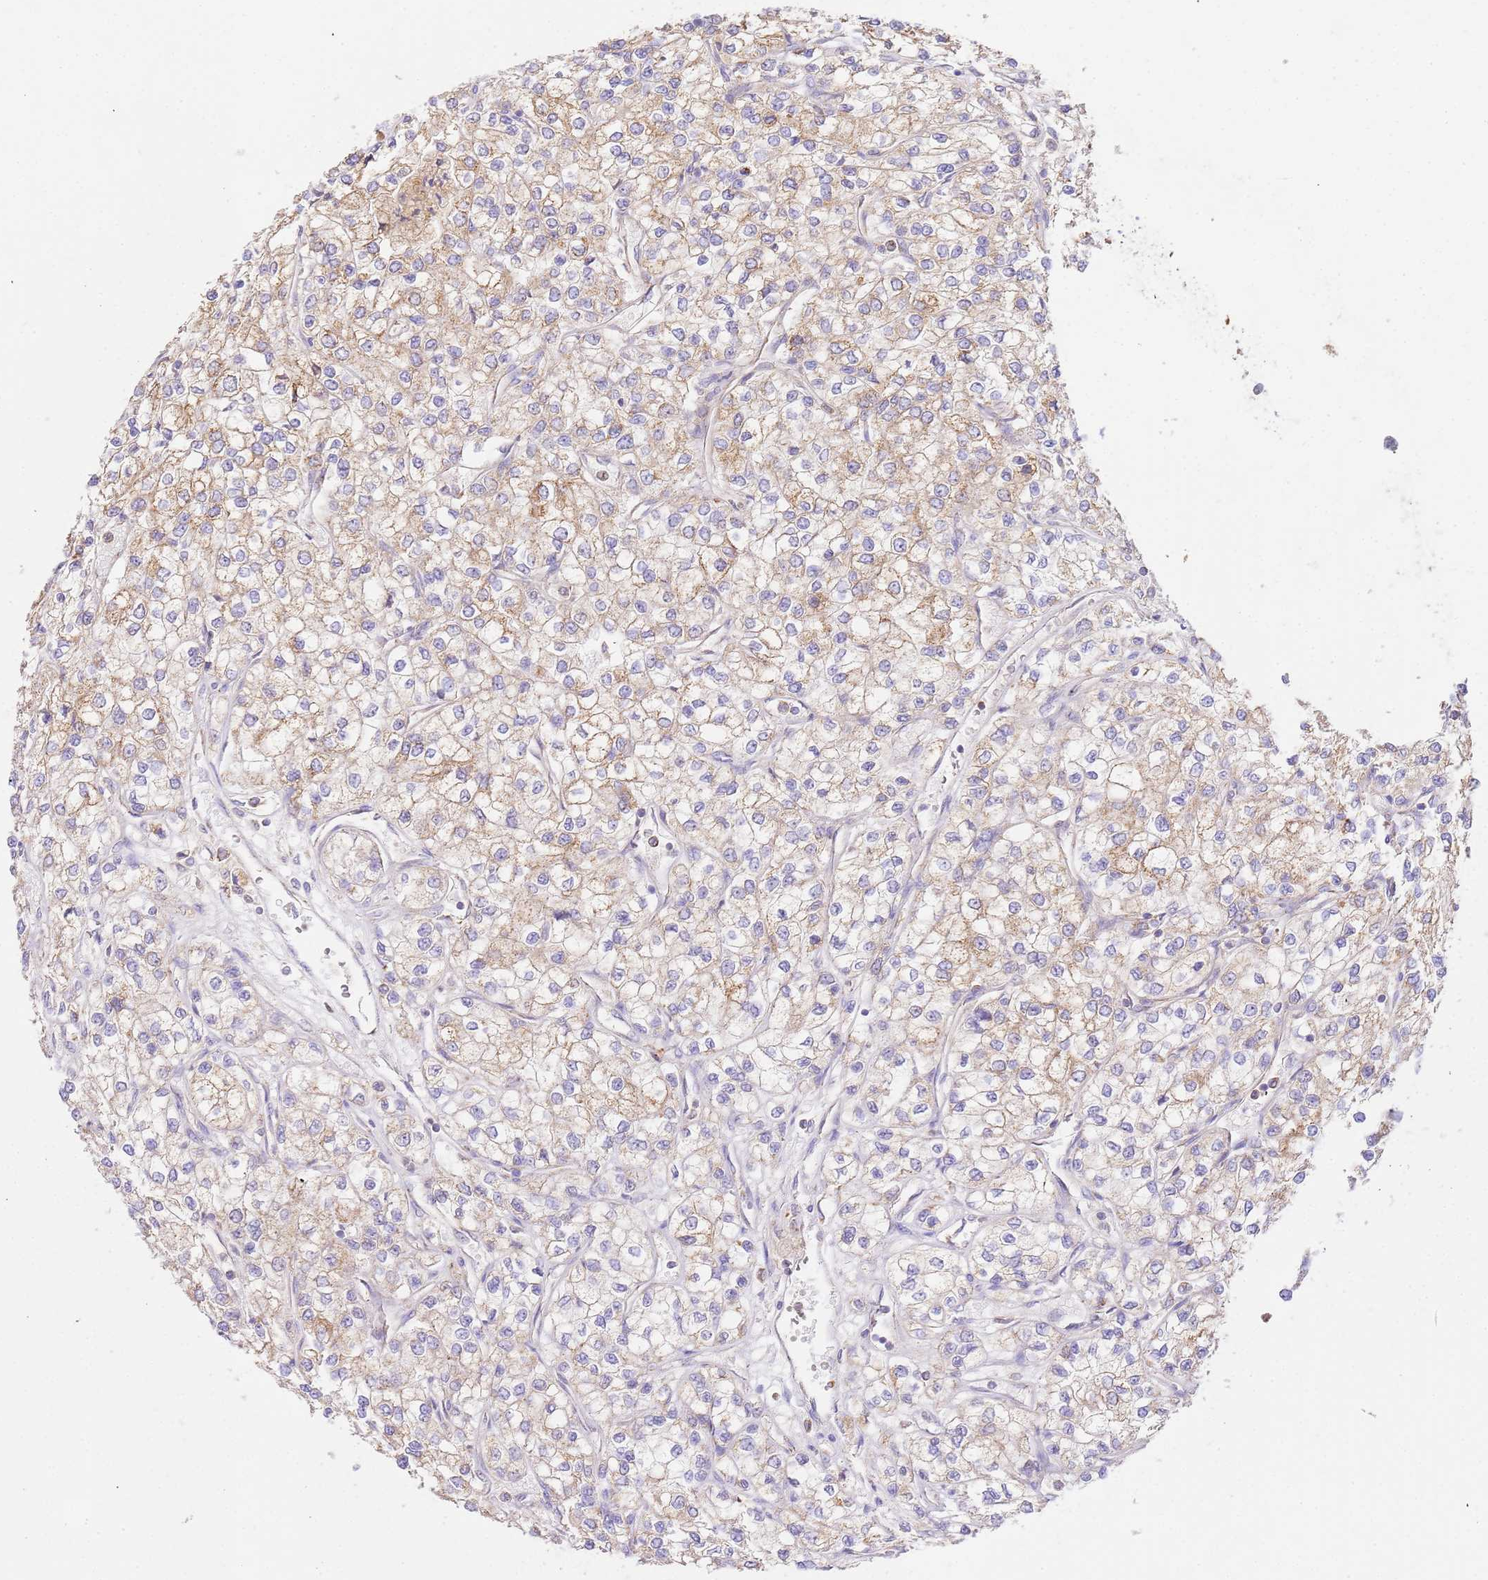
{"staining": {"intensity": "moderate", "quantity": ">75%", "location": "cytoplasmic/membranous"}, "tissue": "renal cancer", "cell_type": "Tumor cells", "image_type": "cancer", "snomed": [{"axis": "morphology", "description": "Adenocarcinoma, NOS"}, {"axis": "topography", "description": "Kidney"}], "caption": "Protein staining of renal cancer tissue shows moderate cytoplasmic/membranous positivity in approximately >75% of tumor cells.", "gene": "ZBTB39", "patient": {"sex": "male", "age": 80}}